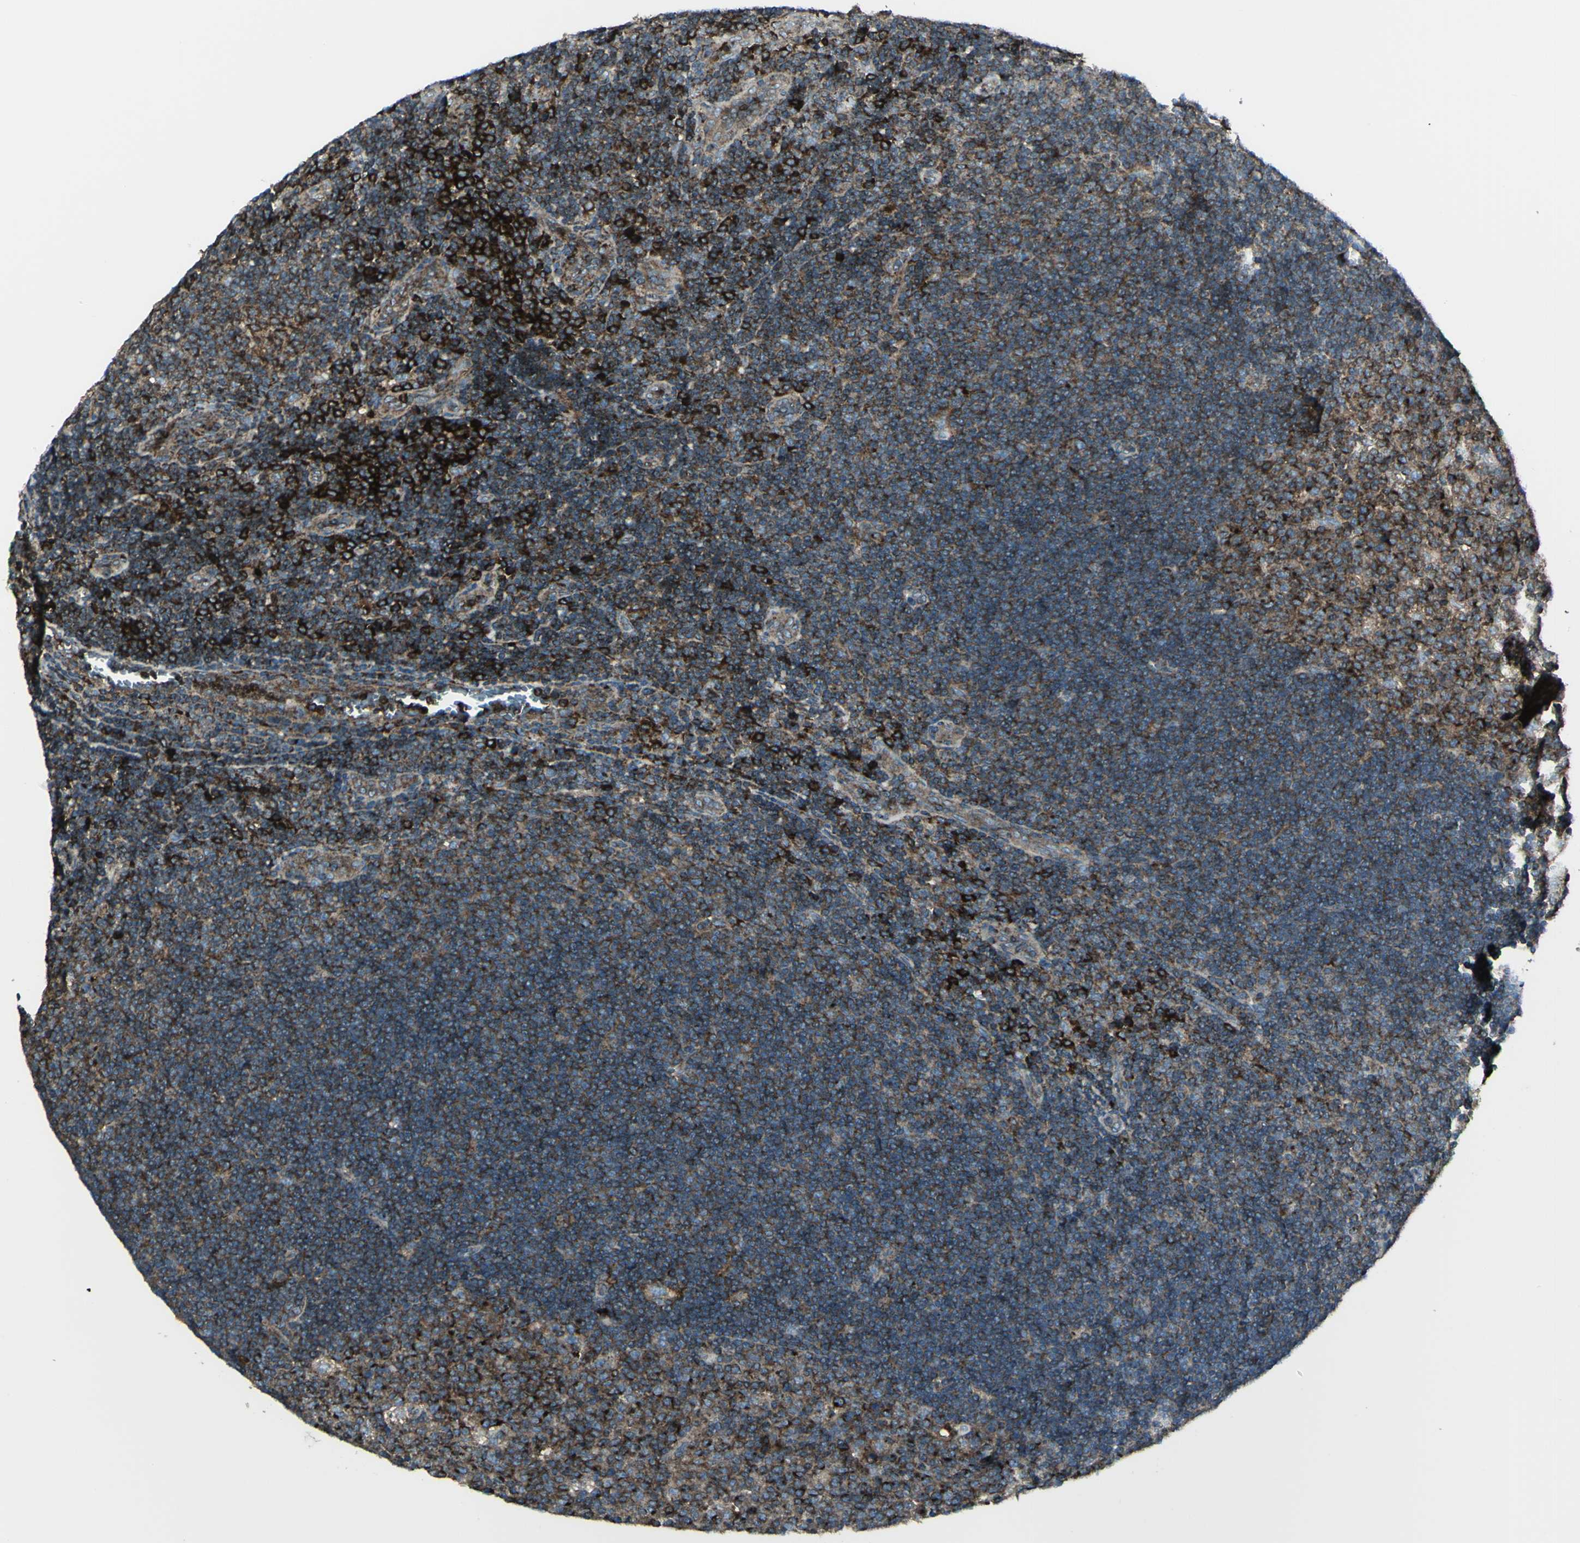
{"staining": {"intensity": "strong", "quantity": ">75%", "location": "cytoplasmic/membranous"}, "tissue": "lymph node", "cell_type": "Germinal center cells", "image_type": "normal", "snomed": [{"axis": "morphology", "description": "Normal tissue, NOS"}, {"axis": "topography", "description": "Lymph node"}, {"axis": "topography", "description": "Salivary gland"}], "caption": "Protein analysis of benign lymph node reveals strong cytoplasmic/membranous staining in about >75% of germinal center cells. Immunohistochemistry stains the protein of interest in brown and the nuclei are stained blue.", "gene": "NAPA", "patient": {"sex": "male", "age": 8}}